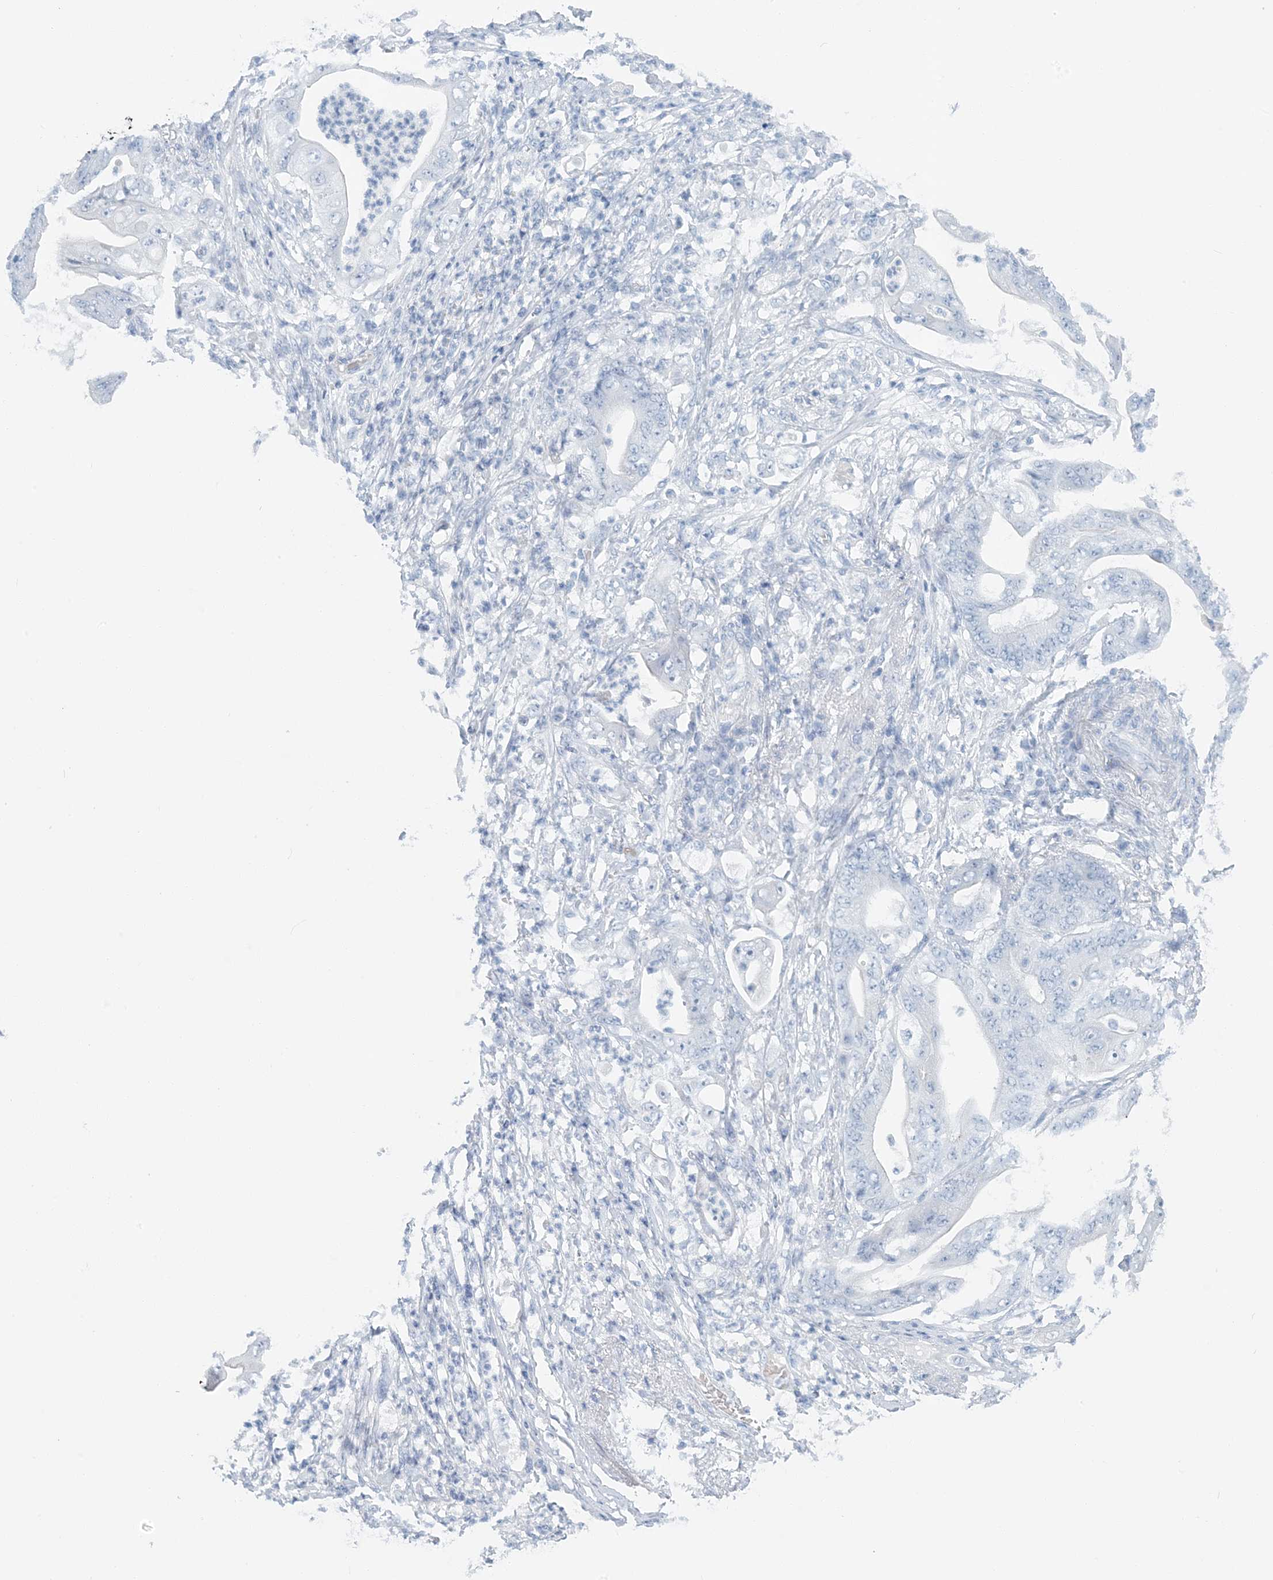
{"staining": {"intensity": "negative", "quantity": "none", "location": "none"}, "tissue": "stomach cancer", "cell_type": "Tumor cells", "image_type": "cancer", "snomed": [{"axis": "morphology", "description": "Adenocarcinoma, NOS"}, {"axis": "topography", "description": "Stomach"}], "caption": "Micrograph shows no protein staining in tumor cells of stomach cancer tissue. The staining was performed using DAB to visualize the protein expression in brown, while the nuclei were stained in blue with hematoxylin (Magnification: 20x).", "gene": "BDH1", "patient": {"sex": "female", "age": 73}}